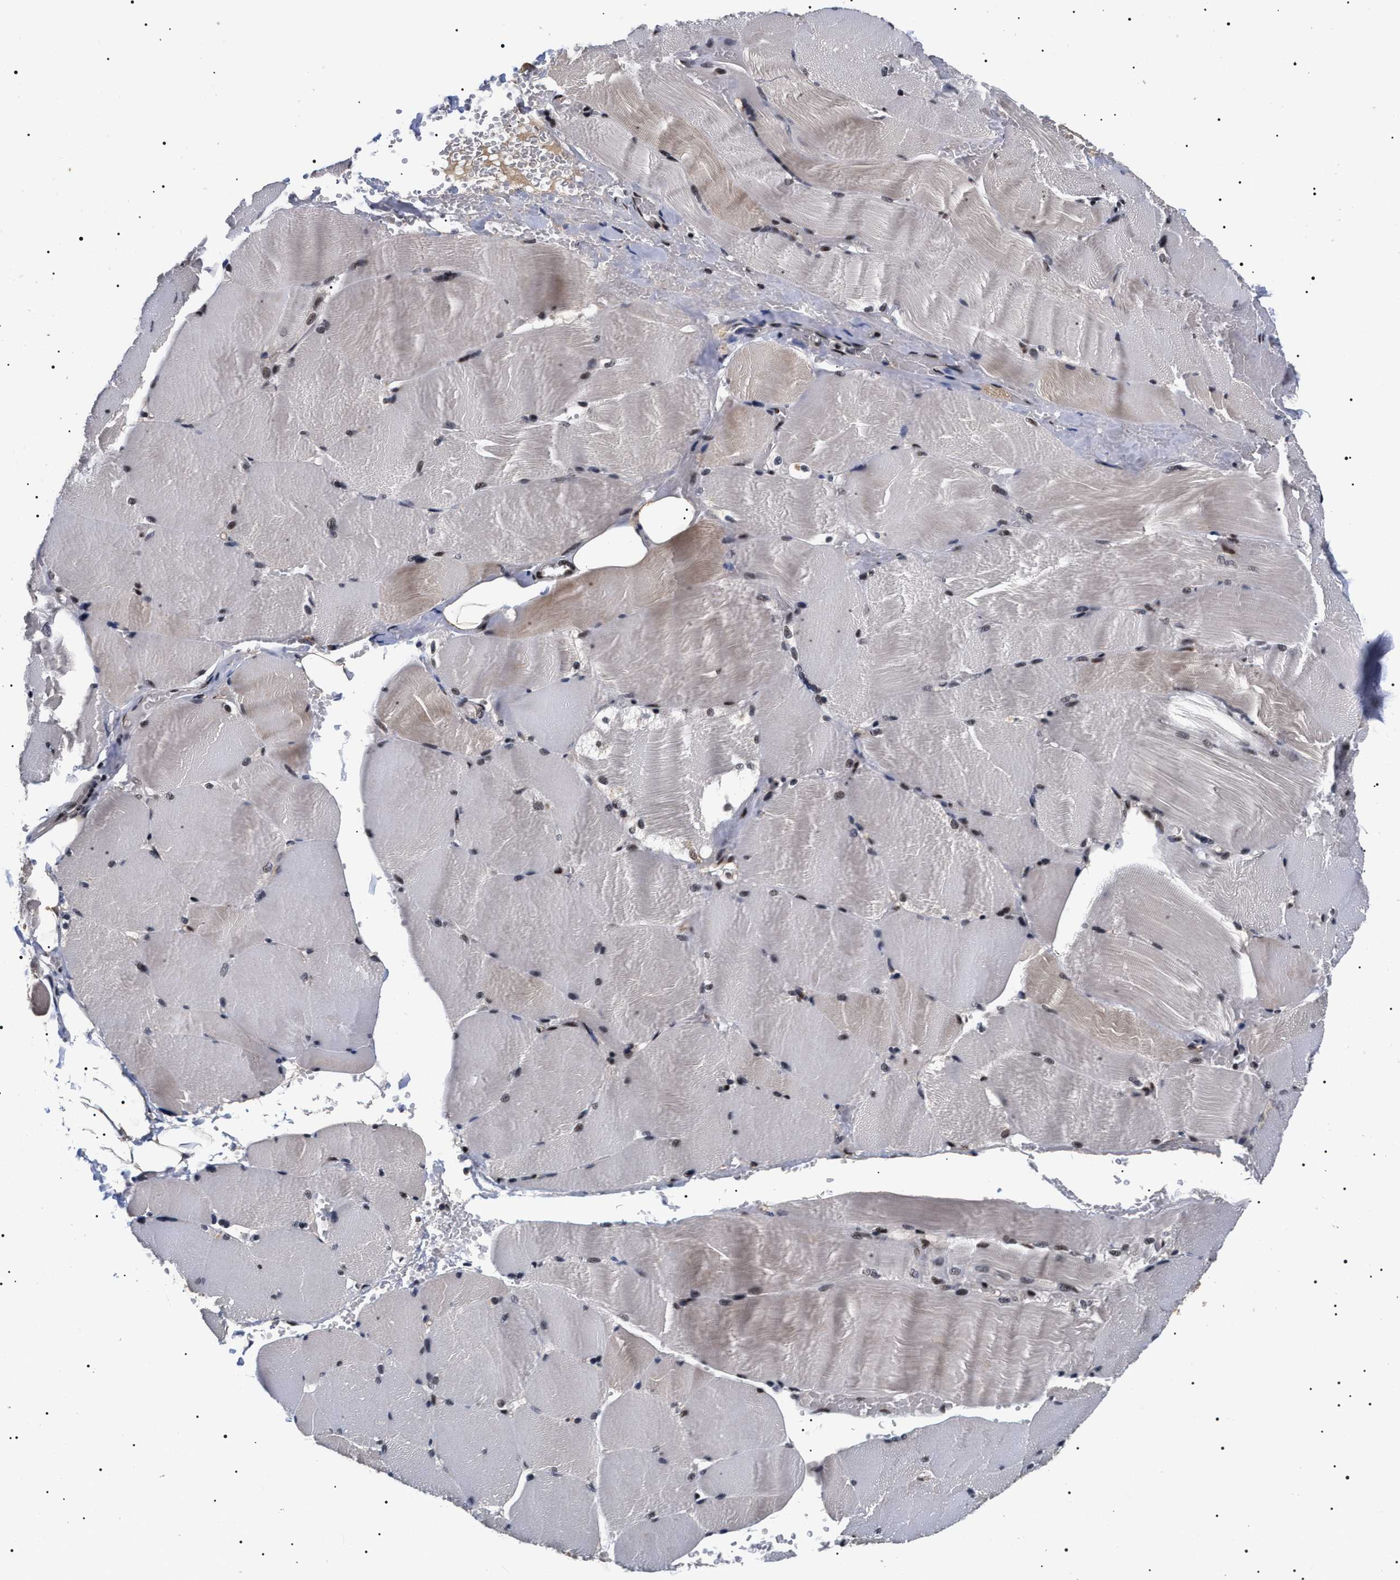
{"staining": {"intensity": "moderate", "quantity": "25%-75%", "location": "nuclear"}, "tissue": "skeletal muscle", "cell_type": "Myocytes", "image_type": "normal", "snomed": [{"axis": "morphology", "description": "Normal tissue, NOS"}, {"axis": "topography", "description": "Skin"}, {"axis": "topography", "description": "Skeletal muscle"}], "caption": "A photomicrograph showing moderate nuclear expression in about 25%-75% of myocytes in normal skeletal muscle, as visualized by brown immunohistochemical staining.", "gene": "CAAP1", "patient": {"sex": "male", "age": 83}}